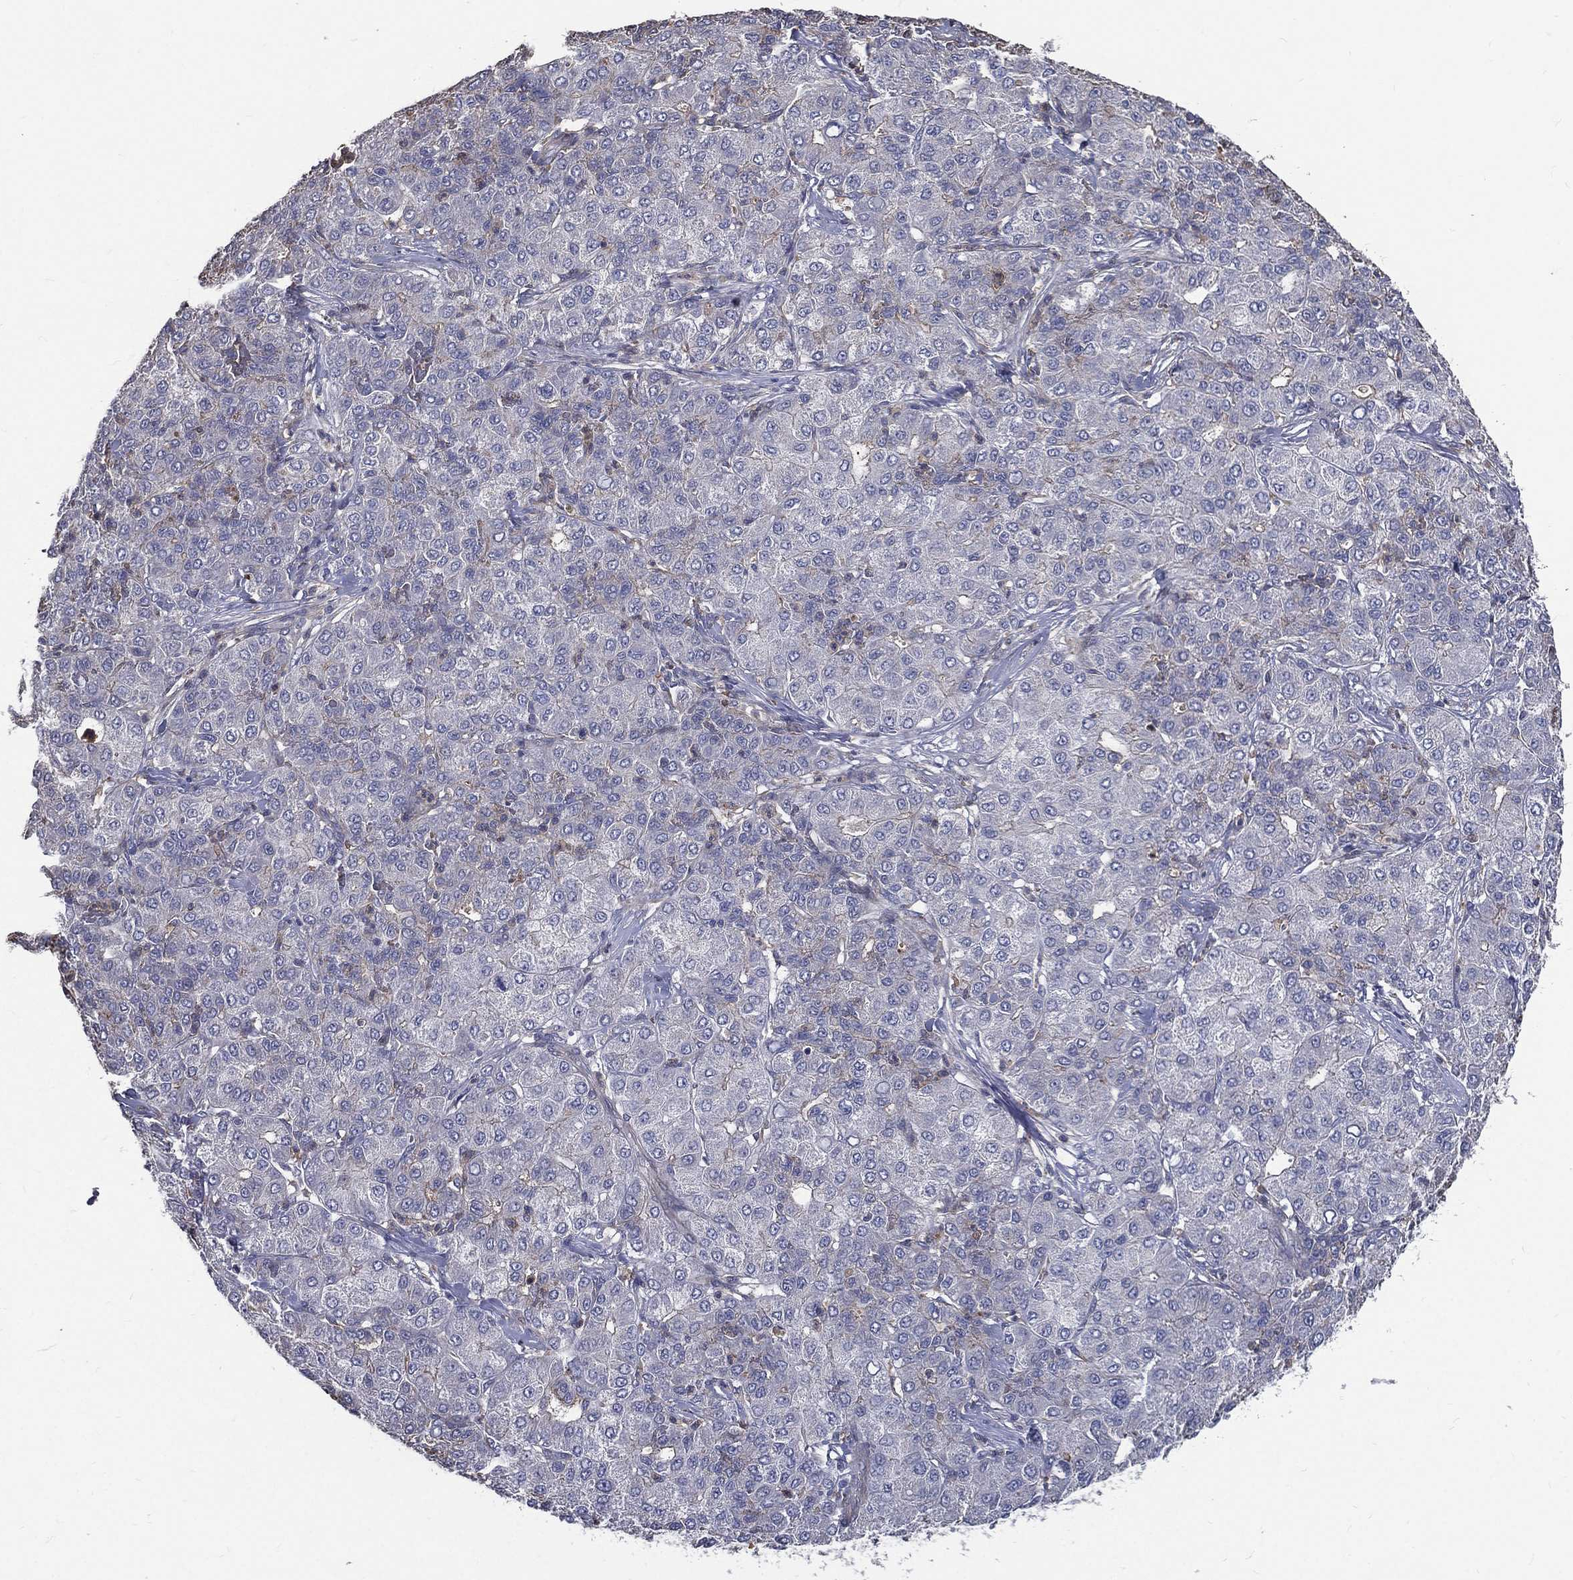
{"staining": {"intensity": "negative", "quantity": "none", "location": "none"}, "tissue": "liver cancer", "cell_type": "Tumor cells", "image_type": "cancer", "snomed": [{"axis": "morphology", "description": "Carcinoma, Hepatocellular, NOS"}, {"axis": "topography", "description": "Liver"}], "caption": "DAB immunohistochemical staining of liver hepatocellular carcinoma shows no significant staining in tumor cells.", "gene": "SERPINB2", "patient": {"sex": "male", "age": 65}}